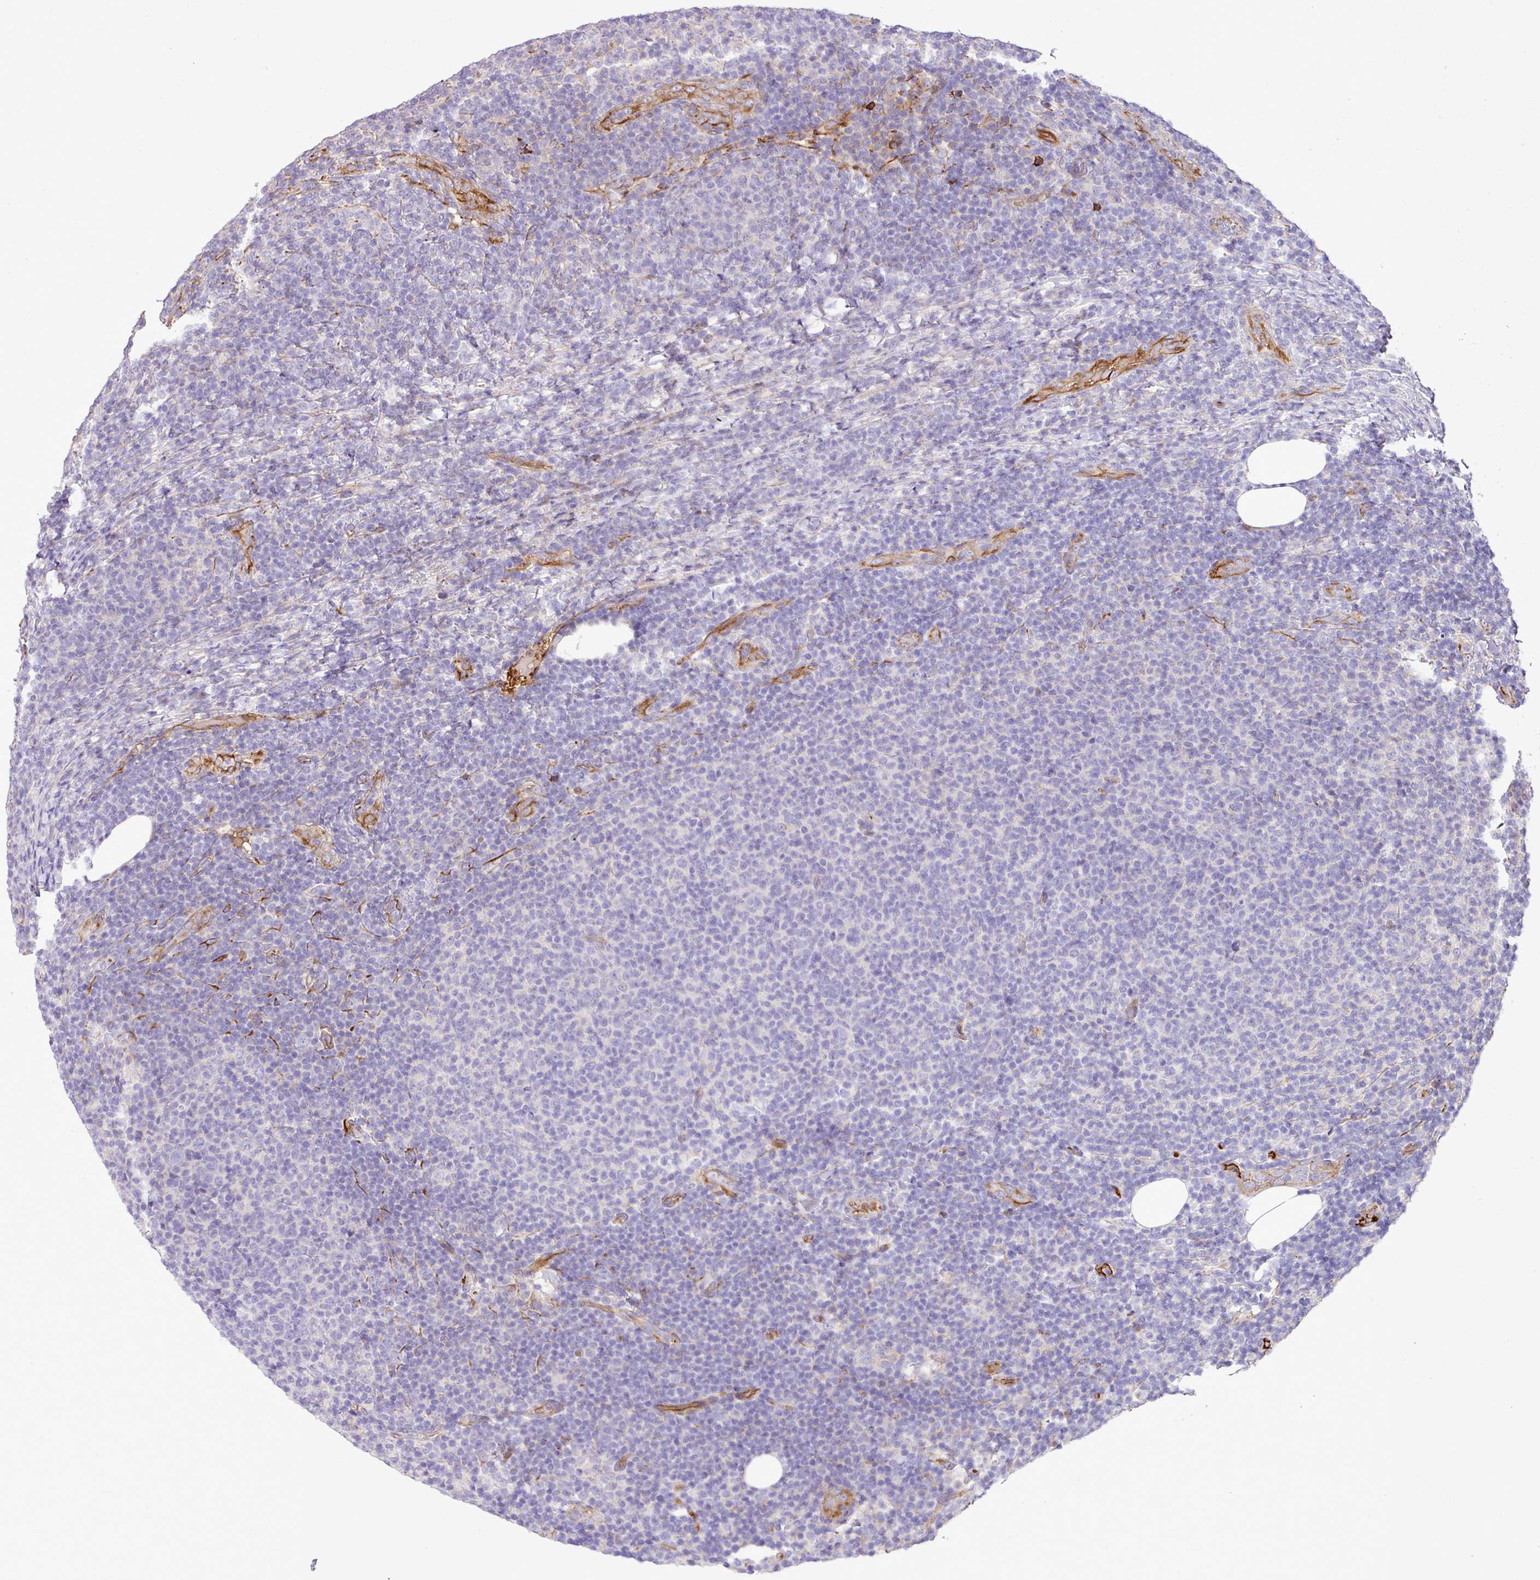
{"staining": {"intensity": "negative", "quantity": "none", "location": "none"}, "tissue": "lymphoma", "cell_type": "Tumor cells", "image_type": "cancer", "snomed": [{"axis": "morphology", "description": "Malignant lymphoma, non-Hodgkin's type, Low grade"}, {"axis": "topography", "description": "Lymph node"}], "caption": "DAB (3,3'-diaminobenzidine) immunohistochemical staining of human lymphoma displays no significant positivity in tumor cells. Nuclei are stained in blue.", "gene": "CTXN2", "patient": {"sex": "male", "age": 66}}